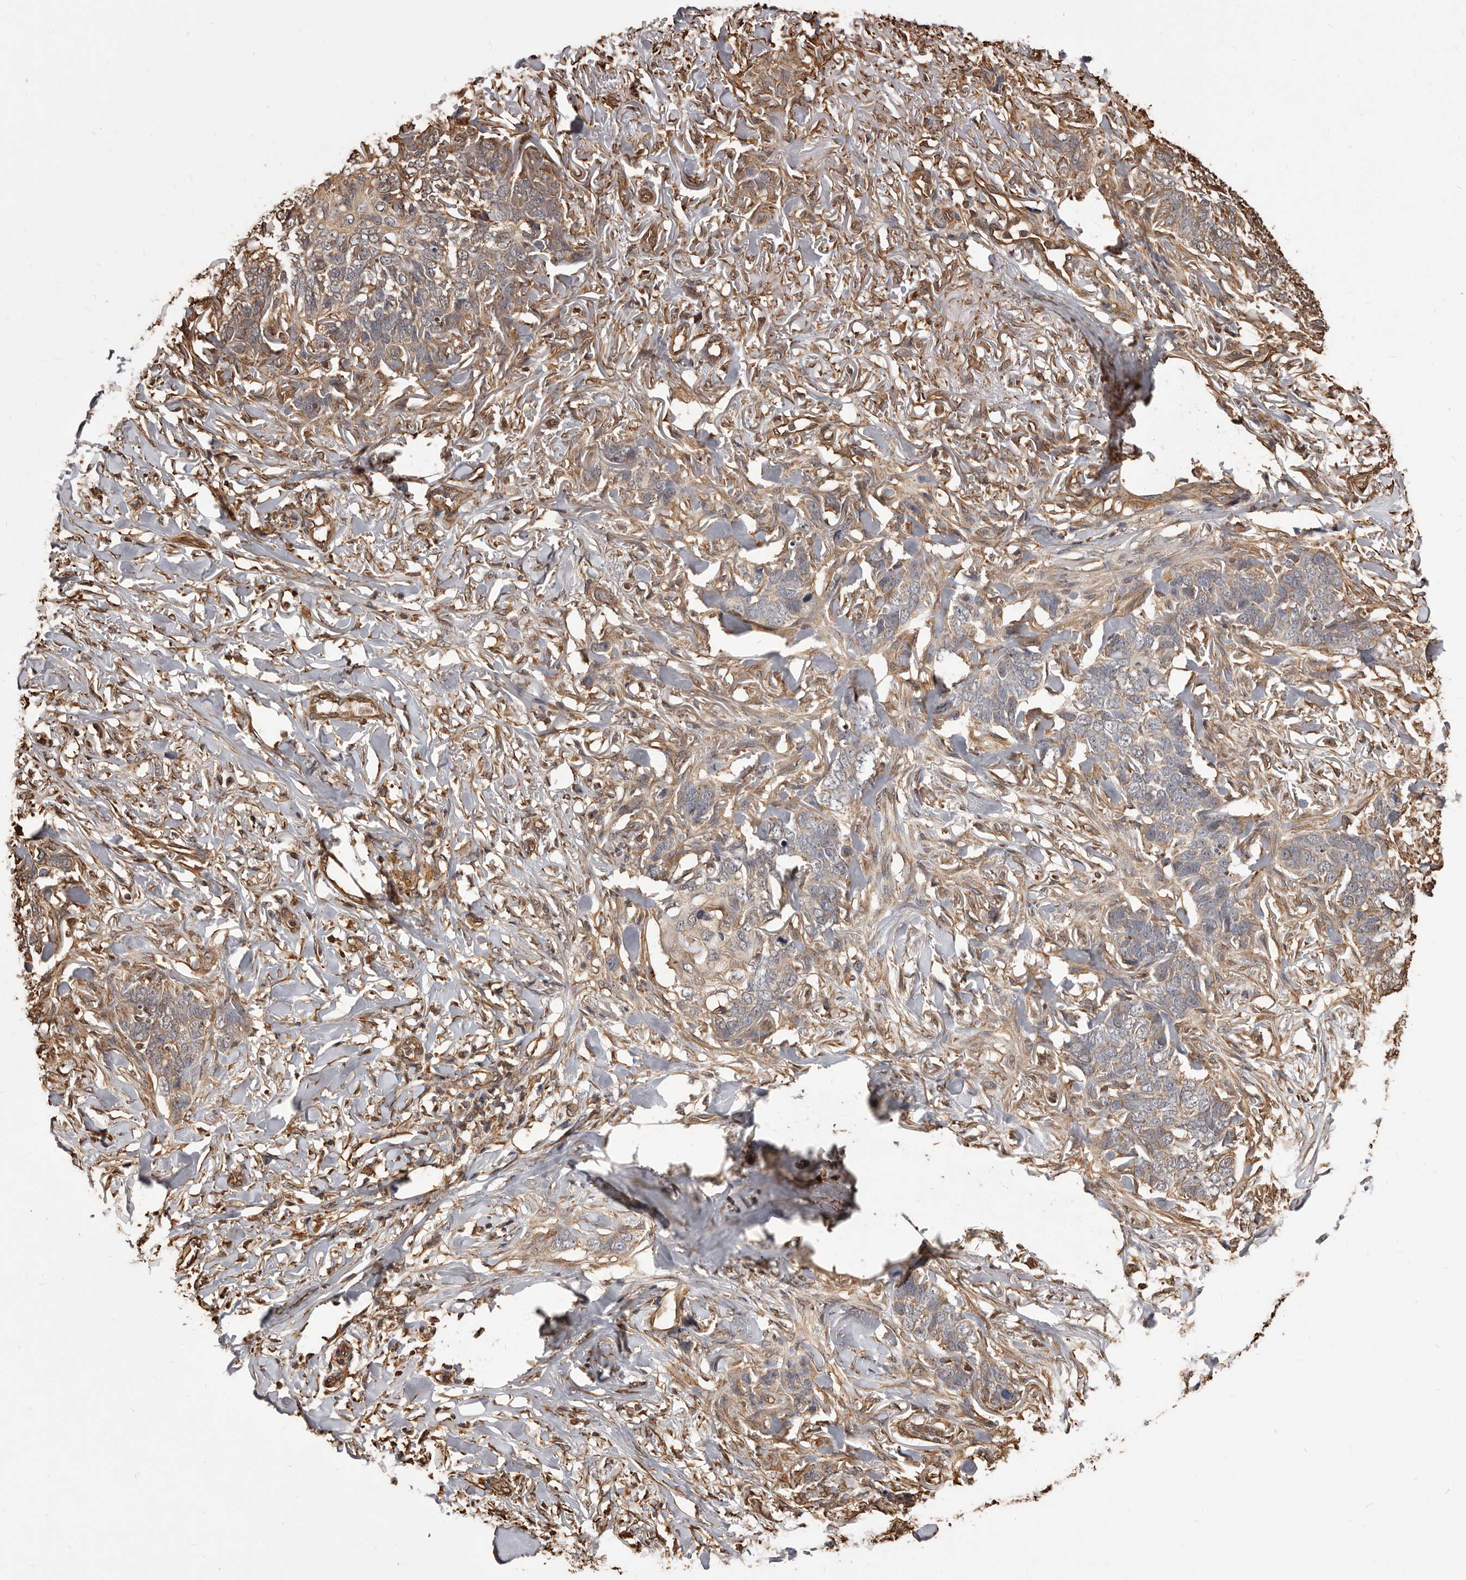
{"staining": {"intensity": "weak", "quantity": ">75%", "location": "cytoplasmic/membranous"}, "tissue": "skin cancer", "cell_type": "Tumor cells", "image_type": "cancer", "snomed": [{"axis": "morphology", "description": "Normal tissue, NOS"}, {"axis": "morphology", "description": "Basal cell carcinoma"}, {"axis": "topography", "description": "Skin"}], "caption": "The micrograph reveals staining of skin basal cell carcinoma, revealing weak cytoplasmic/membranous protein expression (brown color) within tumor cells. (DAB (3,3'-diaminobenzidine) IHC, brown staining for protein, blue staining for nuclei).", "gene": "ALPK1", "patient": {"sex": "male", "age": 77}}